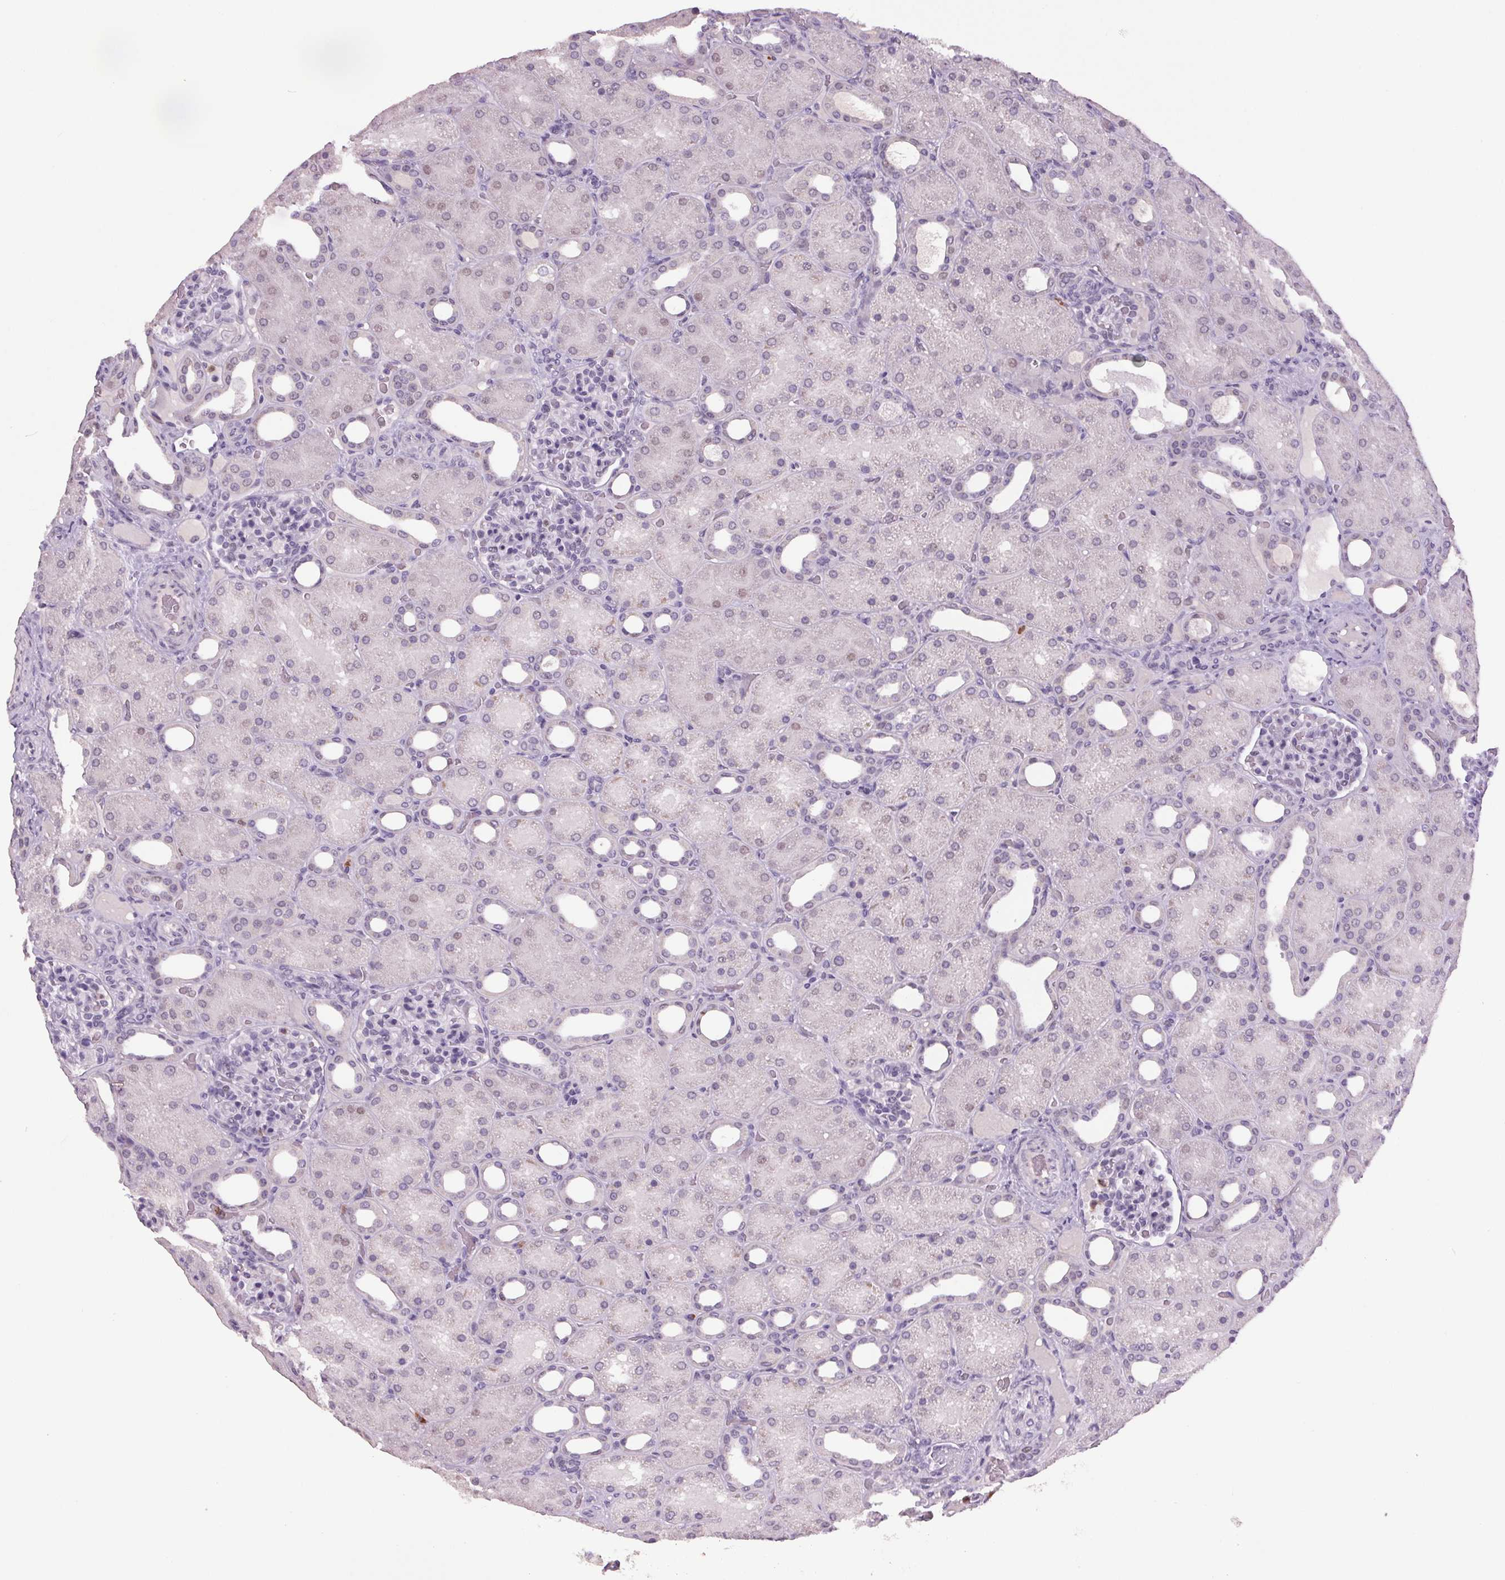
{"staining": {"intensity": "negative", "quantity": "none", "location": "none"}, "tissue": "kidney", "cell_type": "Cells in glomeruli", "image_type": "normal", "snomed": [{"axis": "morphology", "description": "Normal tissue, NOS"}, {"axis": "topography", "description": "Kidney"}], "caption": "Protein analysis of normal kidney exhibits no significant expression in cells in glomeruli.", "gene": "TRDN", "patient": {"sex": "male", "age": 2}}